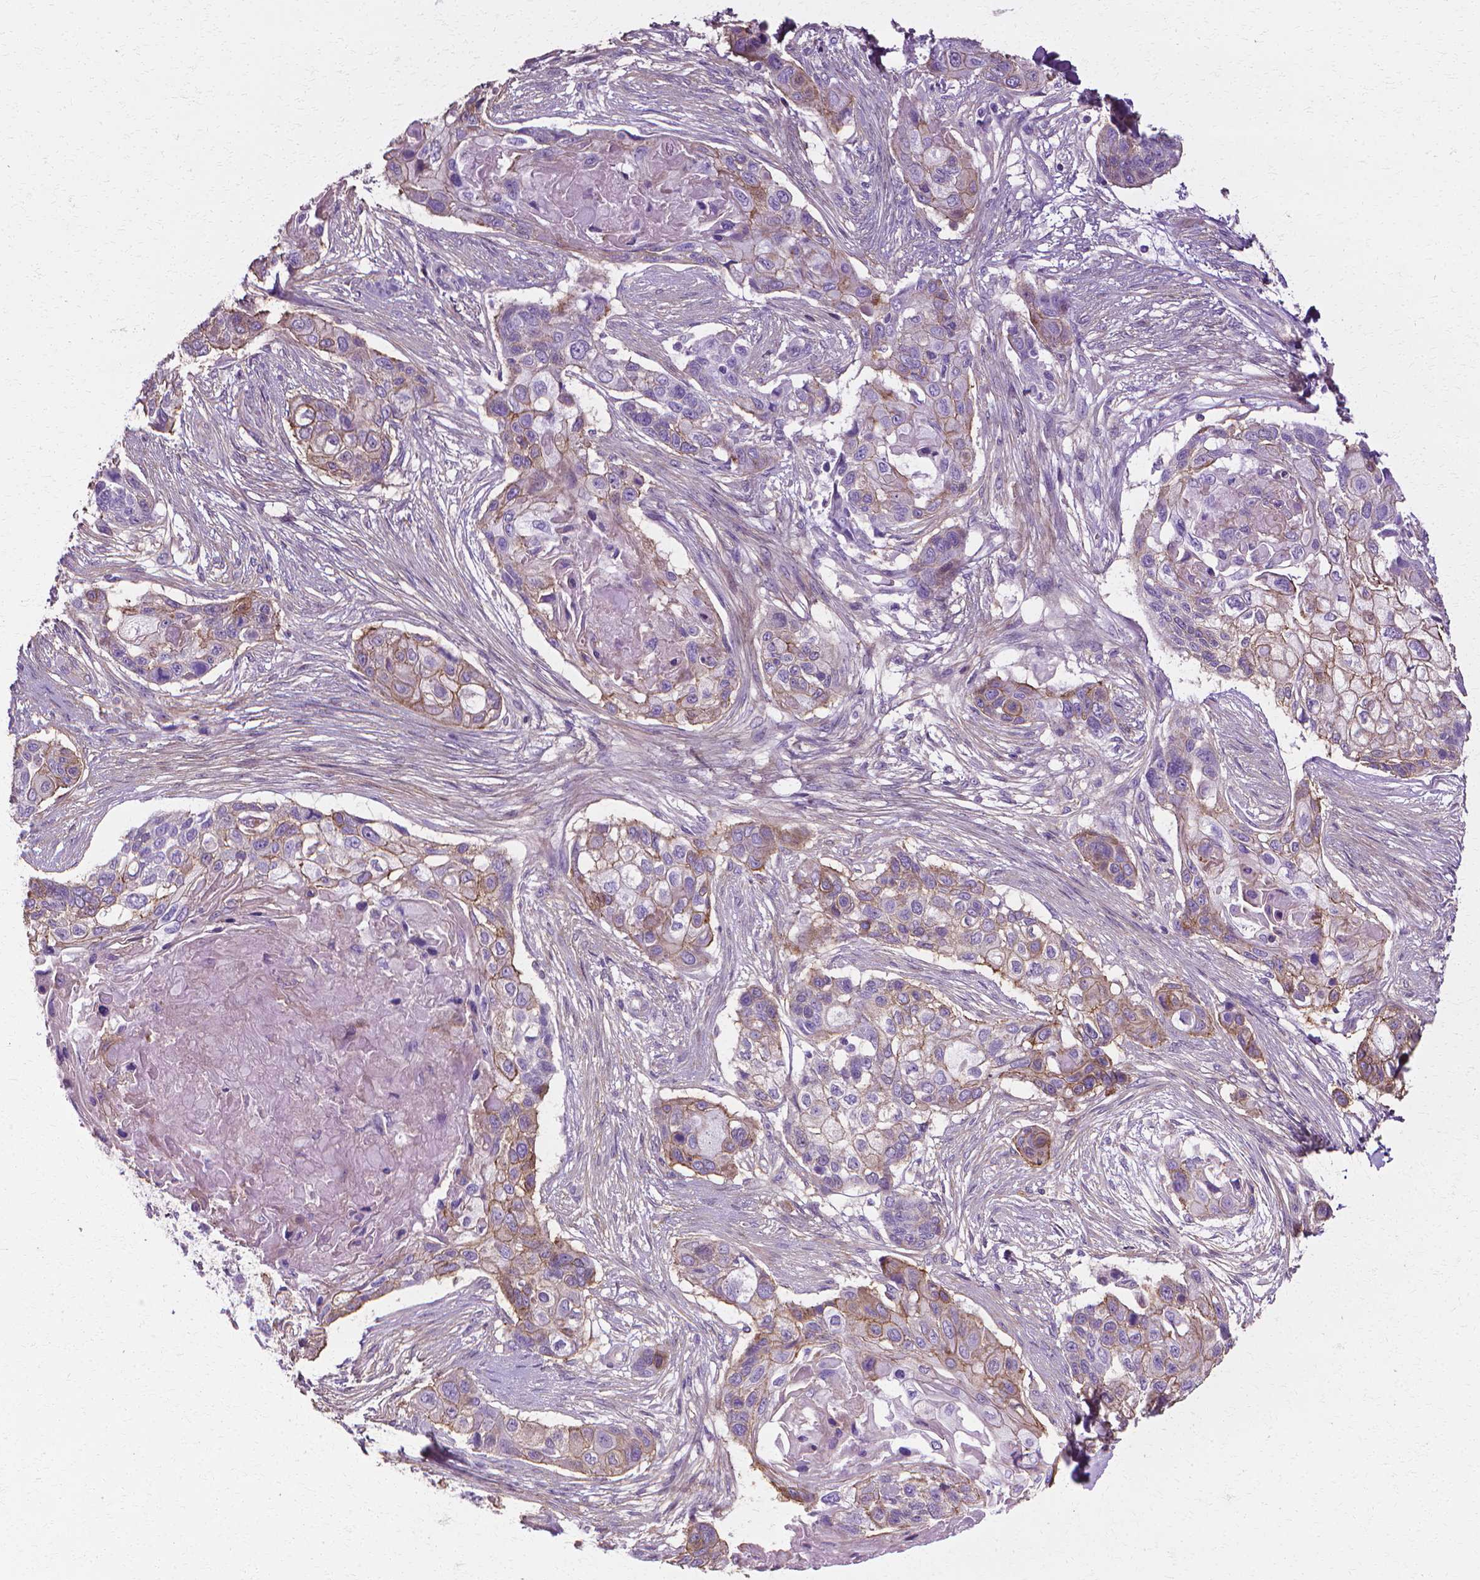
{"staining": {"intensity": "weak", "quantity": "<25%", "location": "cytoplasmic/membranous"}, "tissue": "lung cancer", "cell_type": "Tumor cells", "image_type": "cancer", "snomed": [{"axis": "morphology", "description": "Squamous cell carcinoma, NOS"}, {"axis": "topography", "description": "Lung"}], "caption": "Micrograph shows no protein staining in tumor cells of lung cancer tissue. The staining is performed using DAB (3,3'-diaminobenzidine) brown chromogen with nuclei counter-stained in using hematoxylin.", "gene": "CFAP157", "patient": {"sex": "male", "age": 69}}